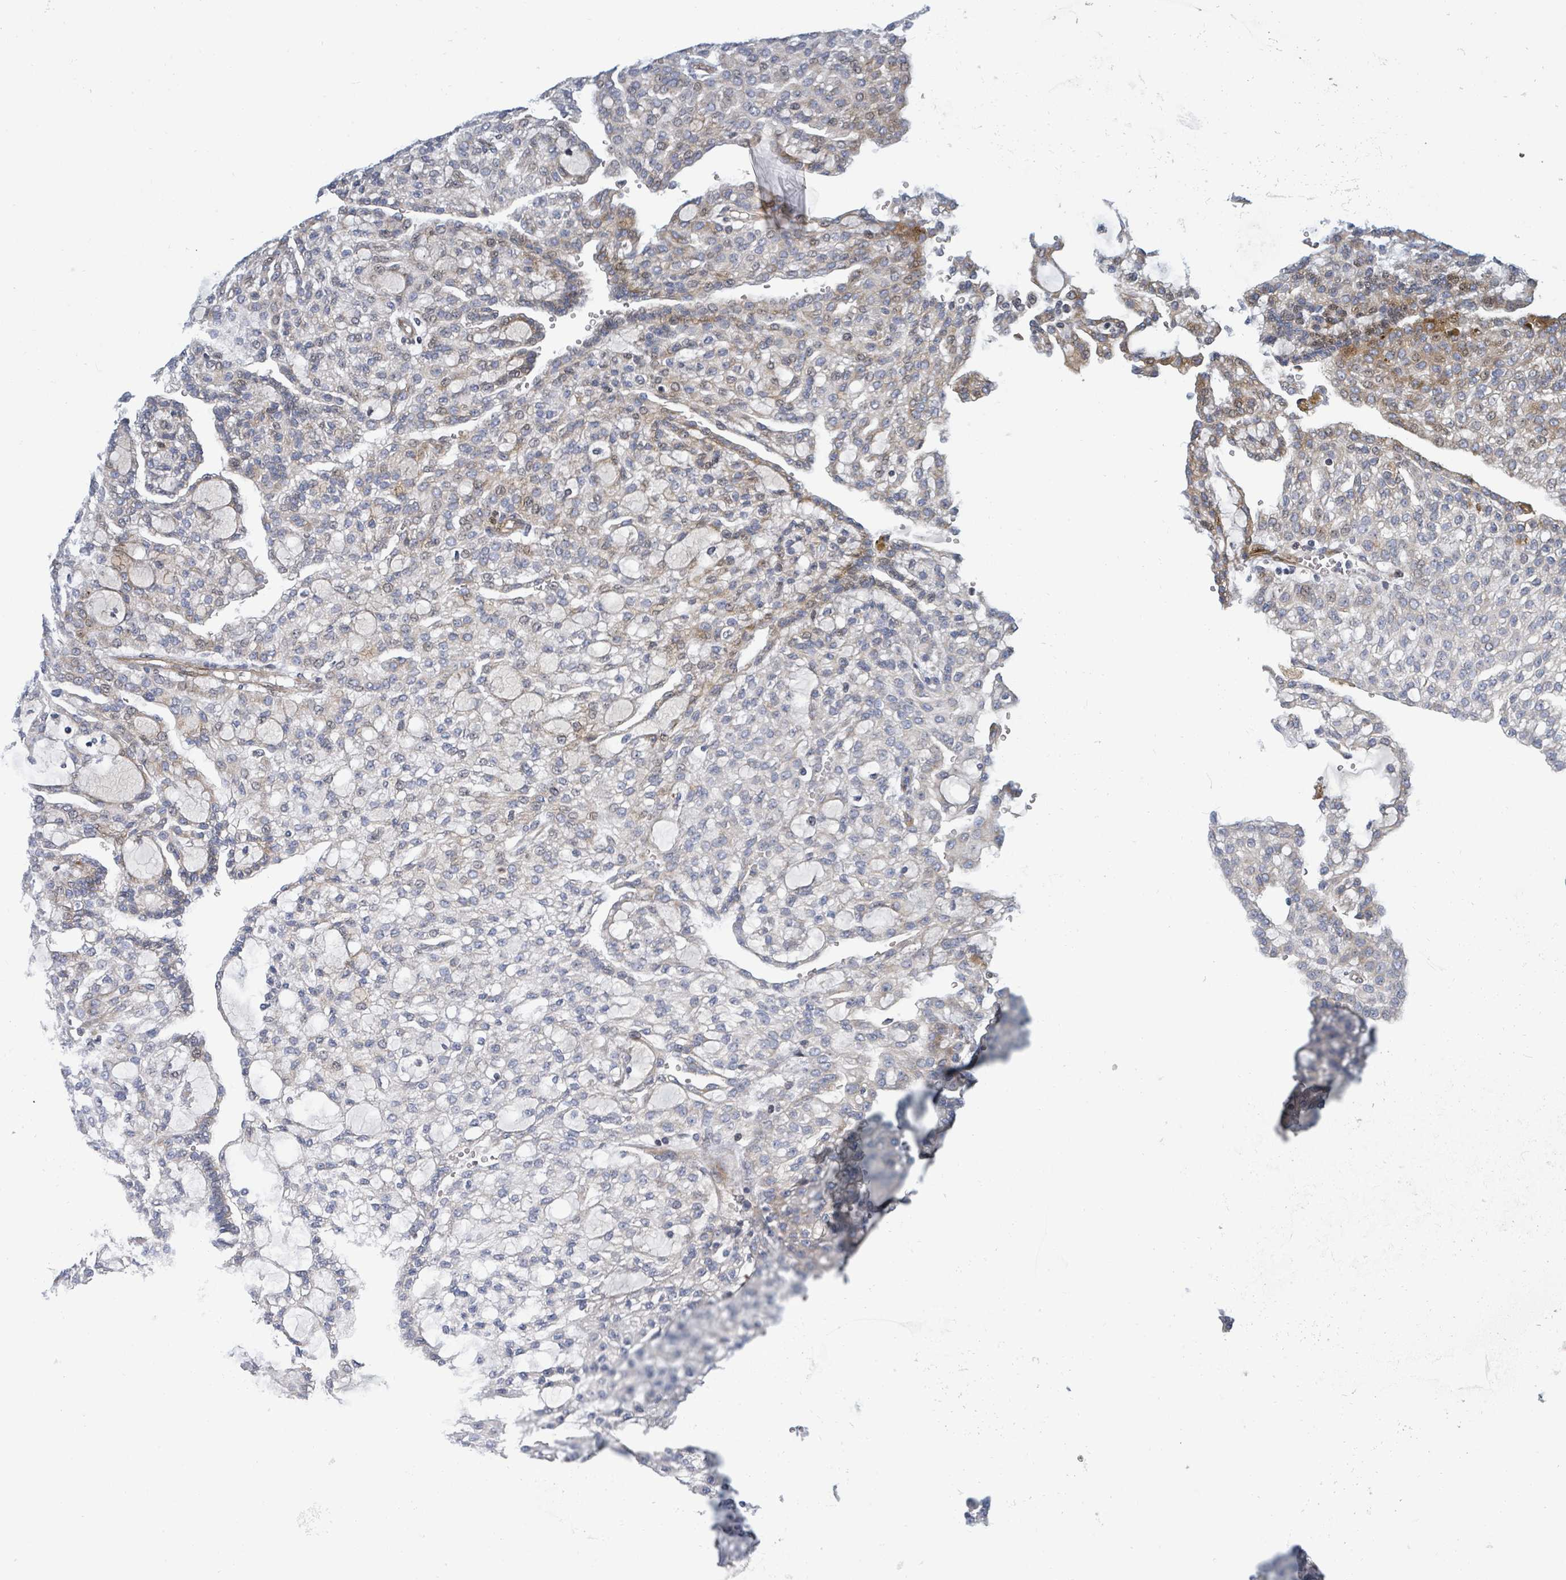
{"staining": {"intensity": "moderate", "quantity": "25%-75%", "location": "cytoplasmic/membranous"}, "tissue": "renal cancer", "cell_type": "Tumor cells", "image_type": "cancer", "snomed": [{"axis": "morphology", "description": "Adenocarcinoma, NOS"}, {"axis": "topography", "description": "Kidney"}], "caption": "Renal adenocarcinoma stained for a protein (brown) shows moderate cytoplasmic/membranous positive expression in about 25%-75% of tumor cells.", "gene": "CFAP210", "patient": {"sex": "male", "age": 63}}